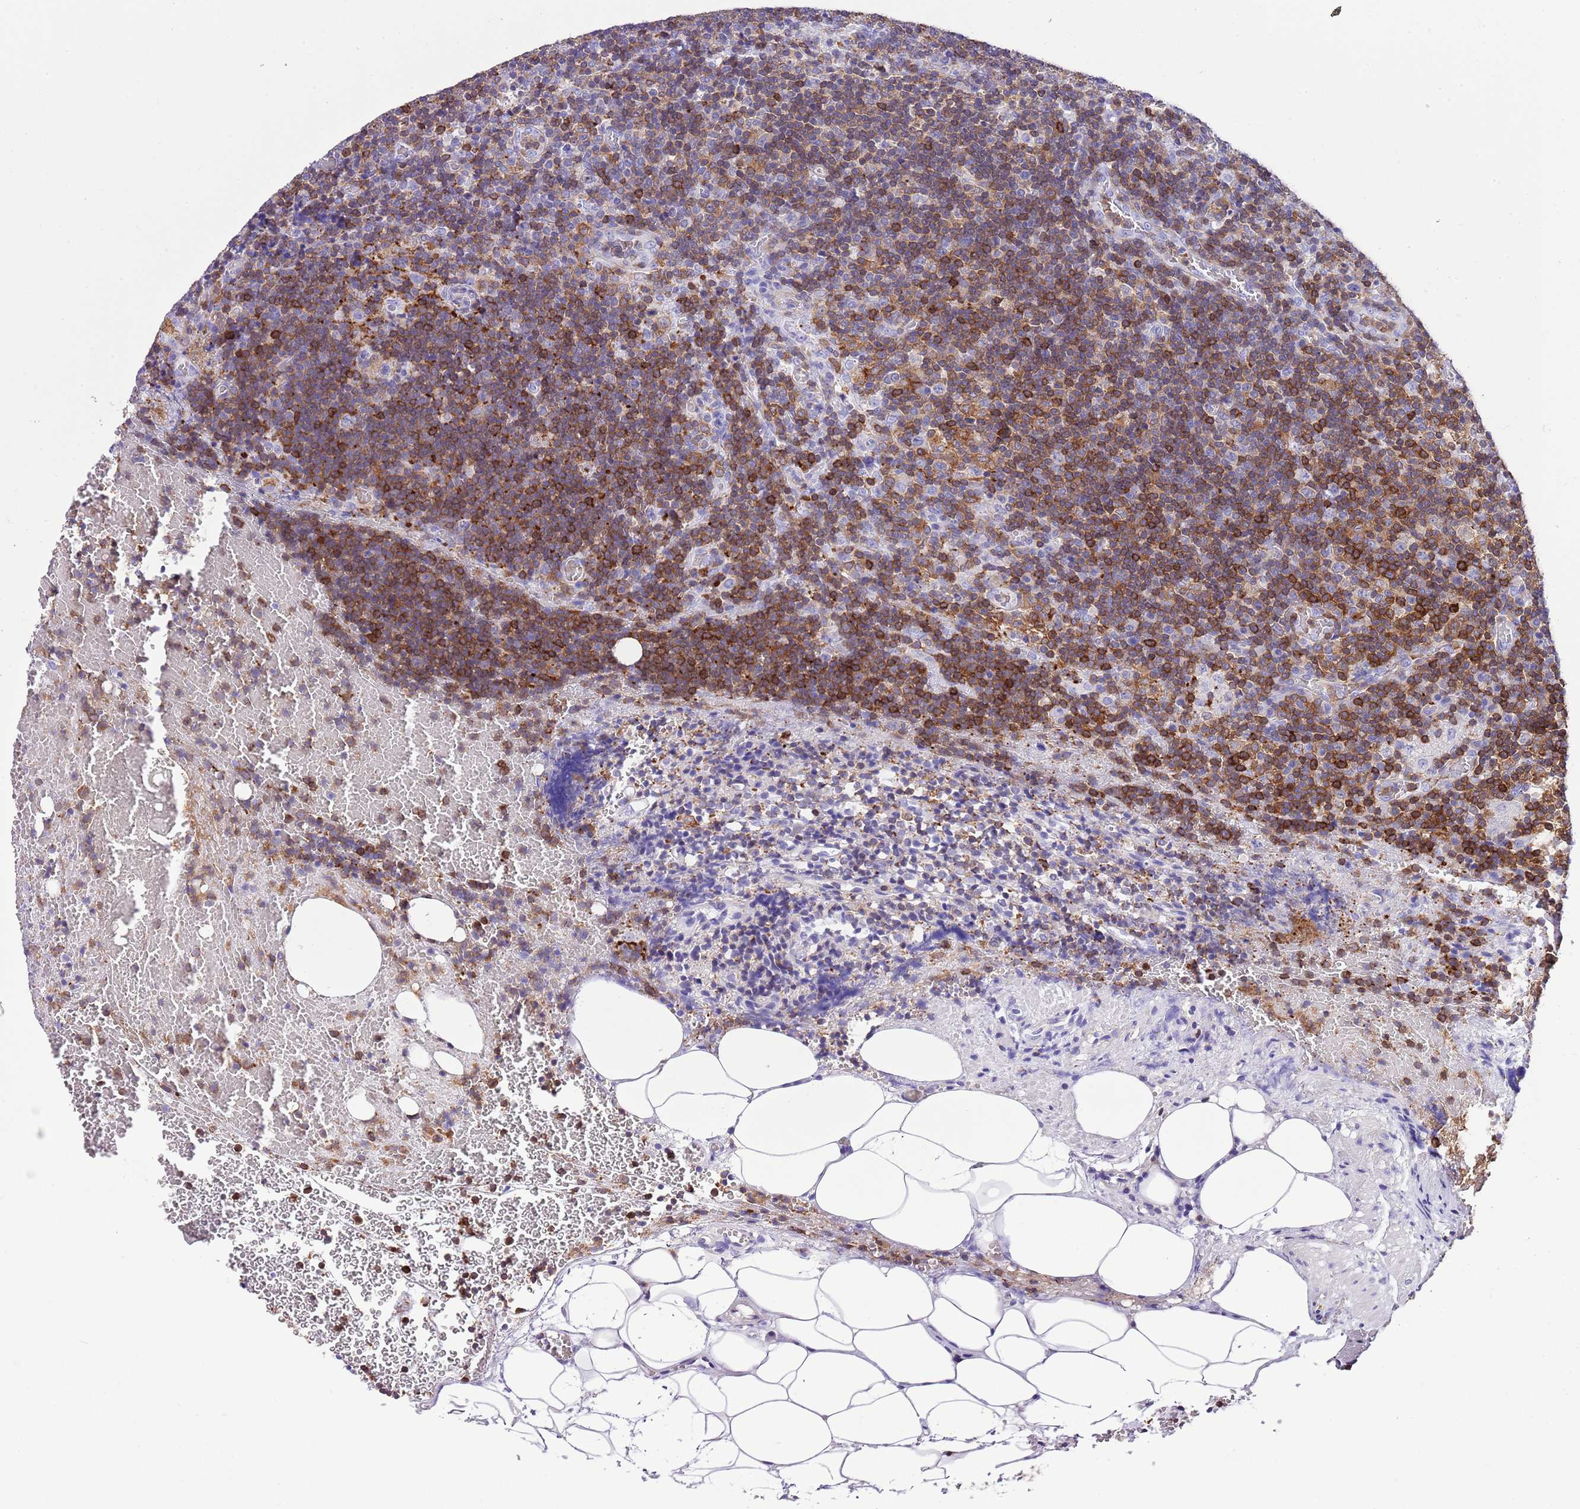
{"staining": {"intensity": "moderate", "quantity": "25%-75%", "location": "cytoplasmic/membranous"}, "tissue": "lymph node", "cell_type": "Germinal center cells", "image_type": "normal", "snomed": [{"axis": "morphology", "description": "Normal tissue, NOS"}, {"axis": "topography", "description": "Lymph node"}], "caption": "A high-resolution image shows IHC staining of unremarkable lymph node, which demonstrates moderate cytoplasmic/membranous positivity in about 25%-75% of germinal center cells.", "gene": "CNN2", "patient": {"sex": "male", "age": 58}}